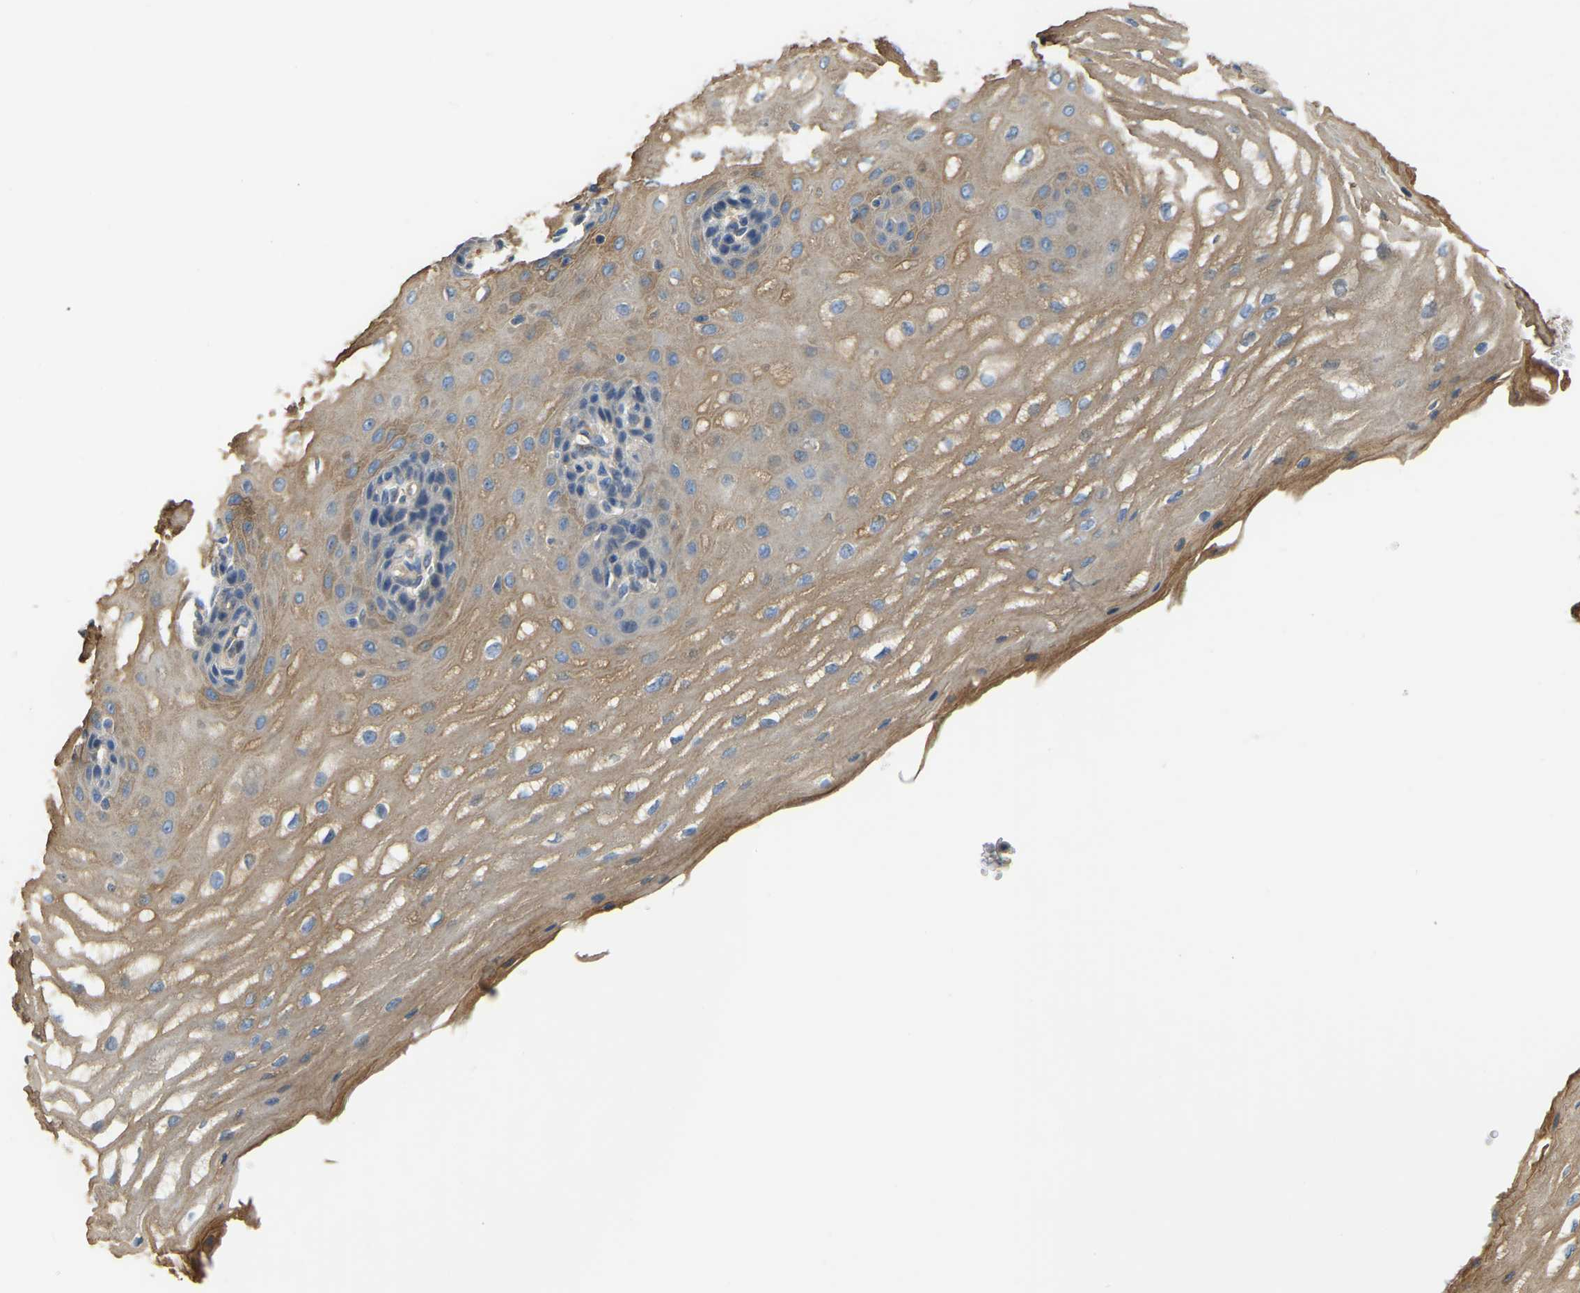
{"staining": {"intensity": "moderate", "quantity": "25%-75%", "location": "cytoplasmic/membranous"}, "tissue": "esophagus", "cell_type": "Squamous epithelial cells", "image_type": "normal", "snomed": [{"axis": "morphology", "description": "Normal tissue, NOS"}, {"axis": "topography", "description": "Esophagus"}], "caption": "A high-resolution histopathology image shows immunohistochemistry staining of benign esophagus, which shows moderate cytoplasmic/membranous expression in about 25%-75% of squamous epithelial cells.", "gene": "HIGD2B", "patient": {"sex": "male", "age": 54}}